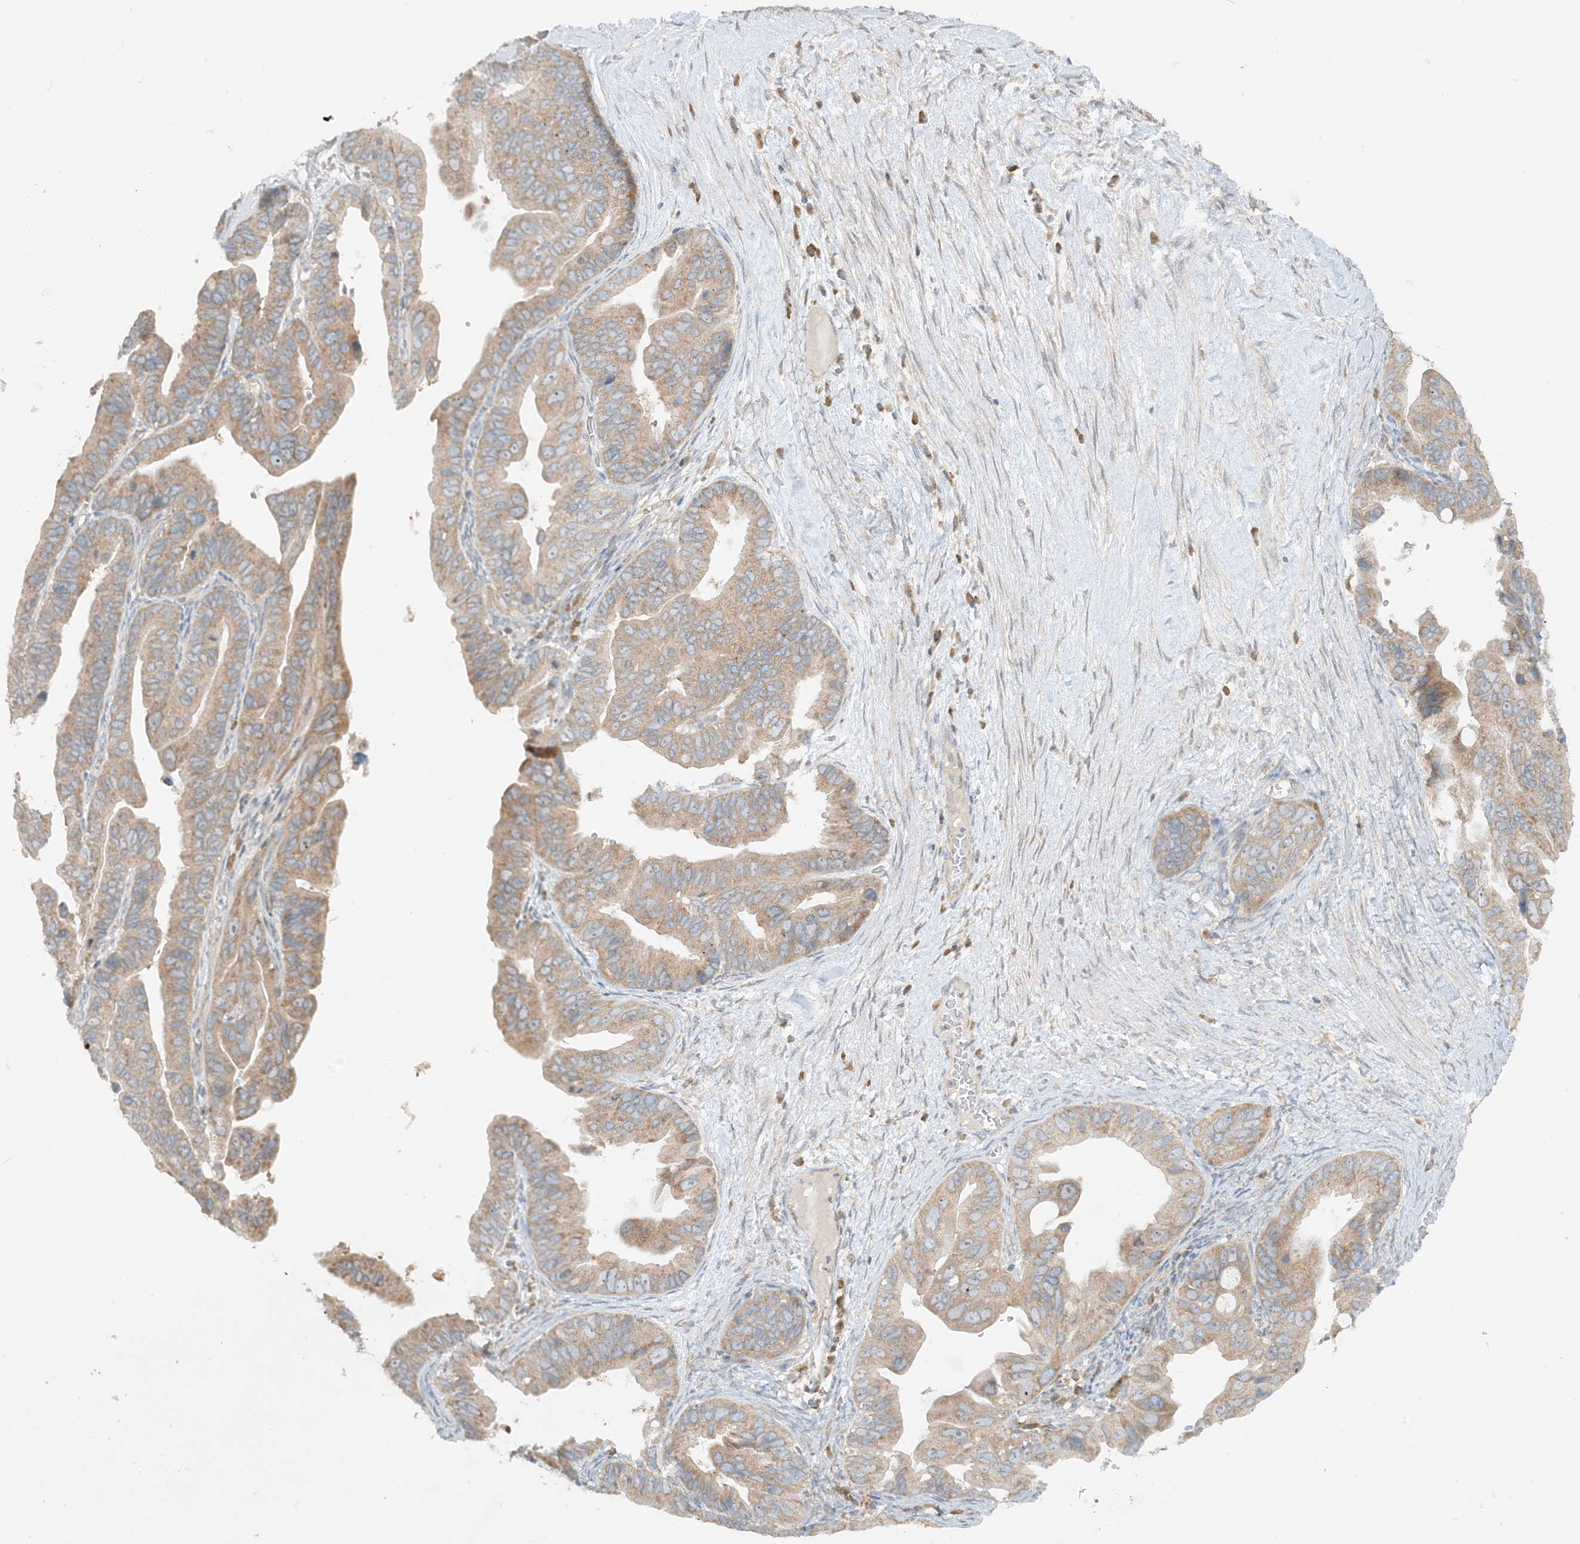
{"staining": {"intensity": "moderate", "quantity": ">75%", "location": "cytoplasmic/membranous"}, "tissue": "ovarian cancer", "cell_type": "Tumor cells", "image_type": "cancer", "snomed": [{"axis": "morphology", "description": "Cystadenocarcinoma, serous, NOS"}, {"axis": "topography", "description": "Ovary"}], "caption": "Ovarian serous cystadenocarcinoma was stained to show a protein in brown. There is medium levels of moderate cytoplasmic/membranous positivity in approximately >75% of tumor cells.", "gene": "RPP40", "patient": {"sex": "female", "age": 56}}